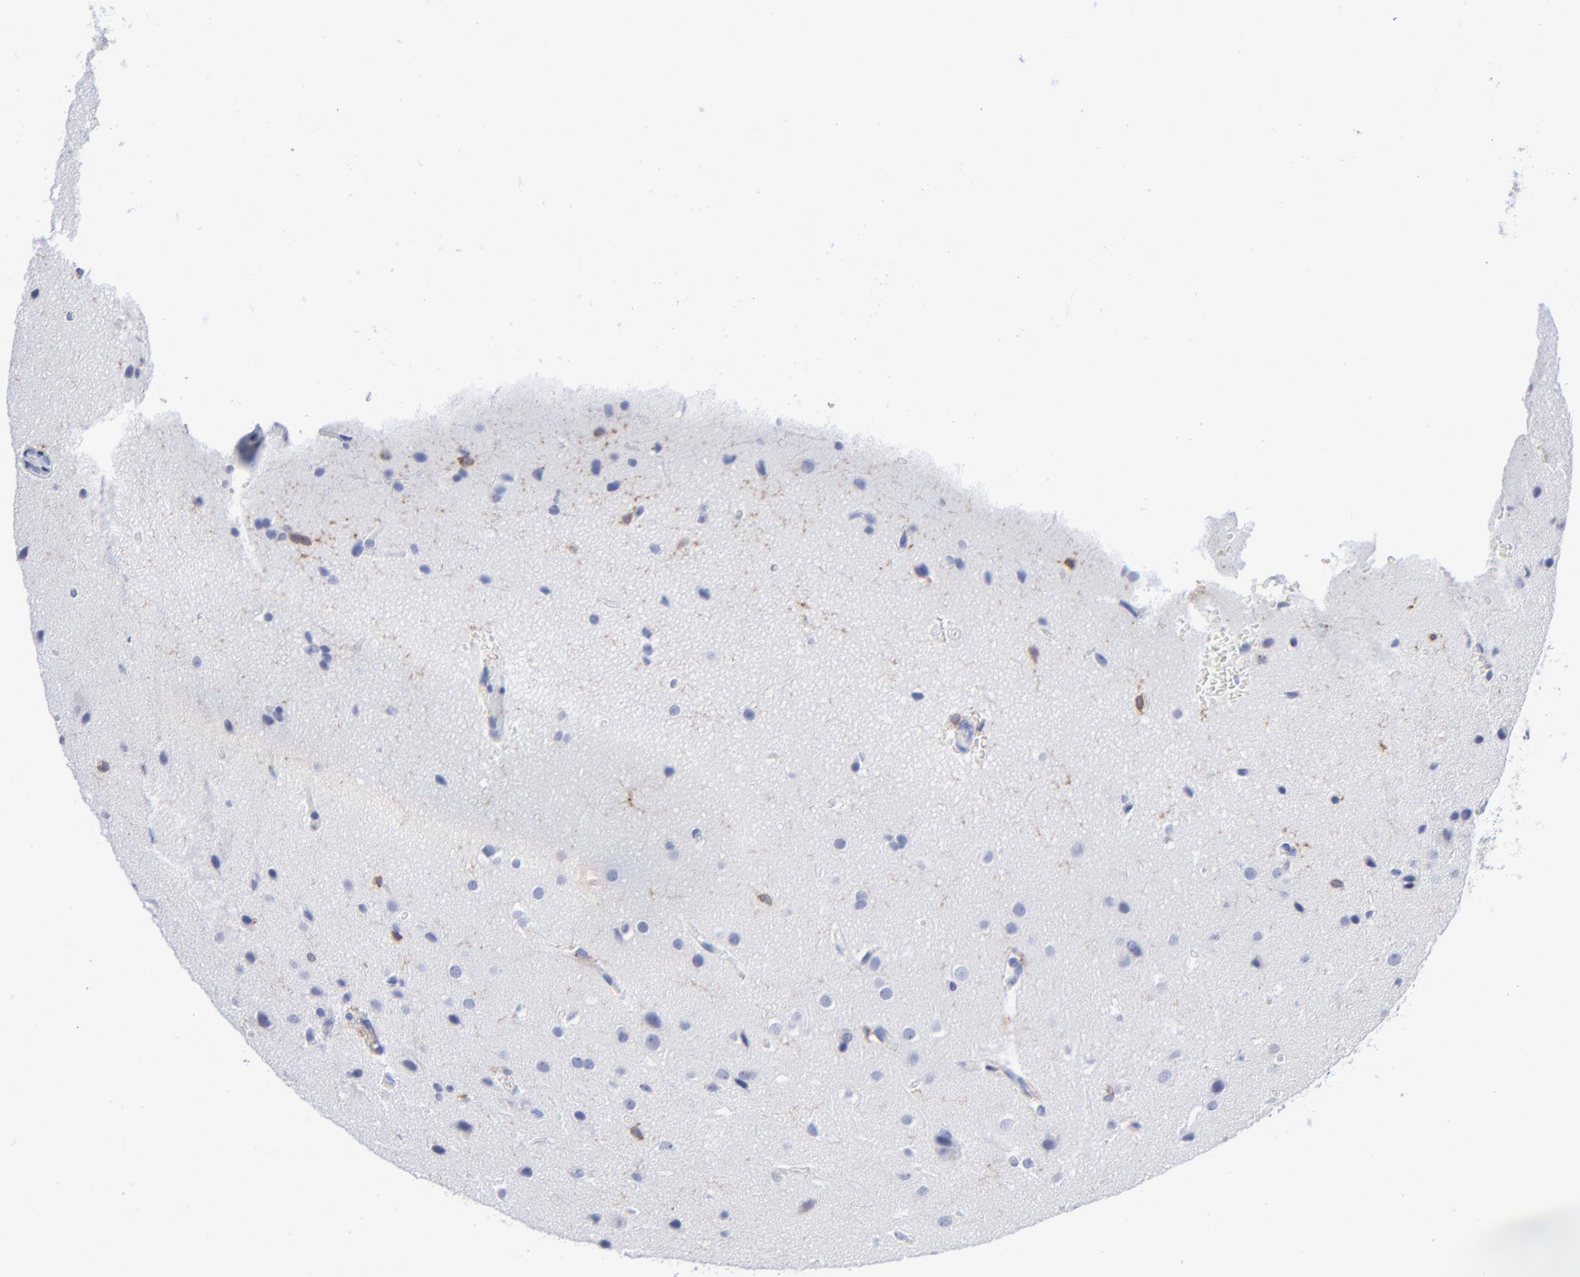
{"staining": {"intensity": "weak", "quantity": "<25%", "location": "cytoplasmic/membranous"}, "tissue": "glioma", "cell_type": "Tumor cells", "image_type": "cancer", "snomed": [{"axis": "morphology", "description": "Glioma, malignant, Low grade"}, {"axis": "topography", "description": "Cerebral cortex"}], "caption": "Immunohistochemistry (IHC) histopathology image of human glioma stained for a protein (brown), which reveals no staining in tumor cells.", "gene": "LAT2", "patient": {"sex": "female", "age": 47}}